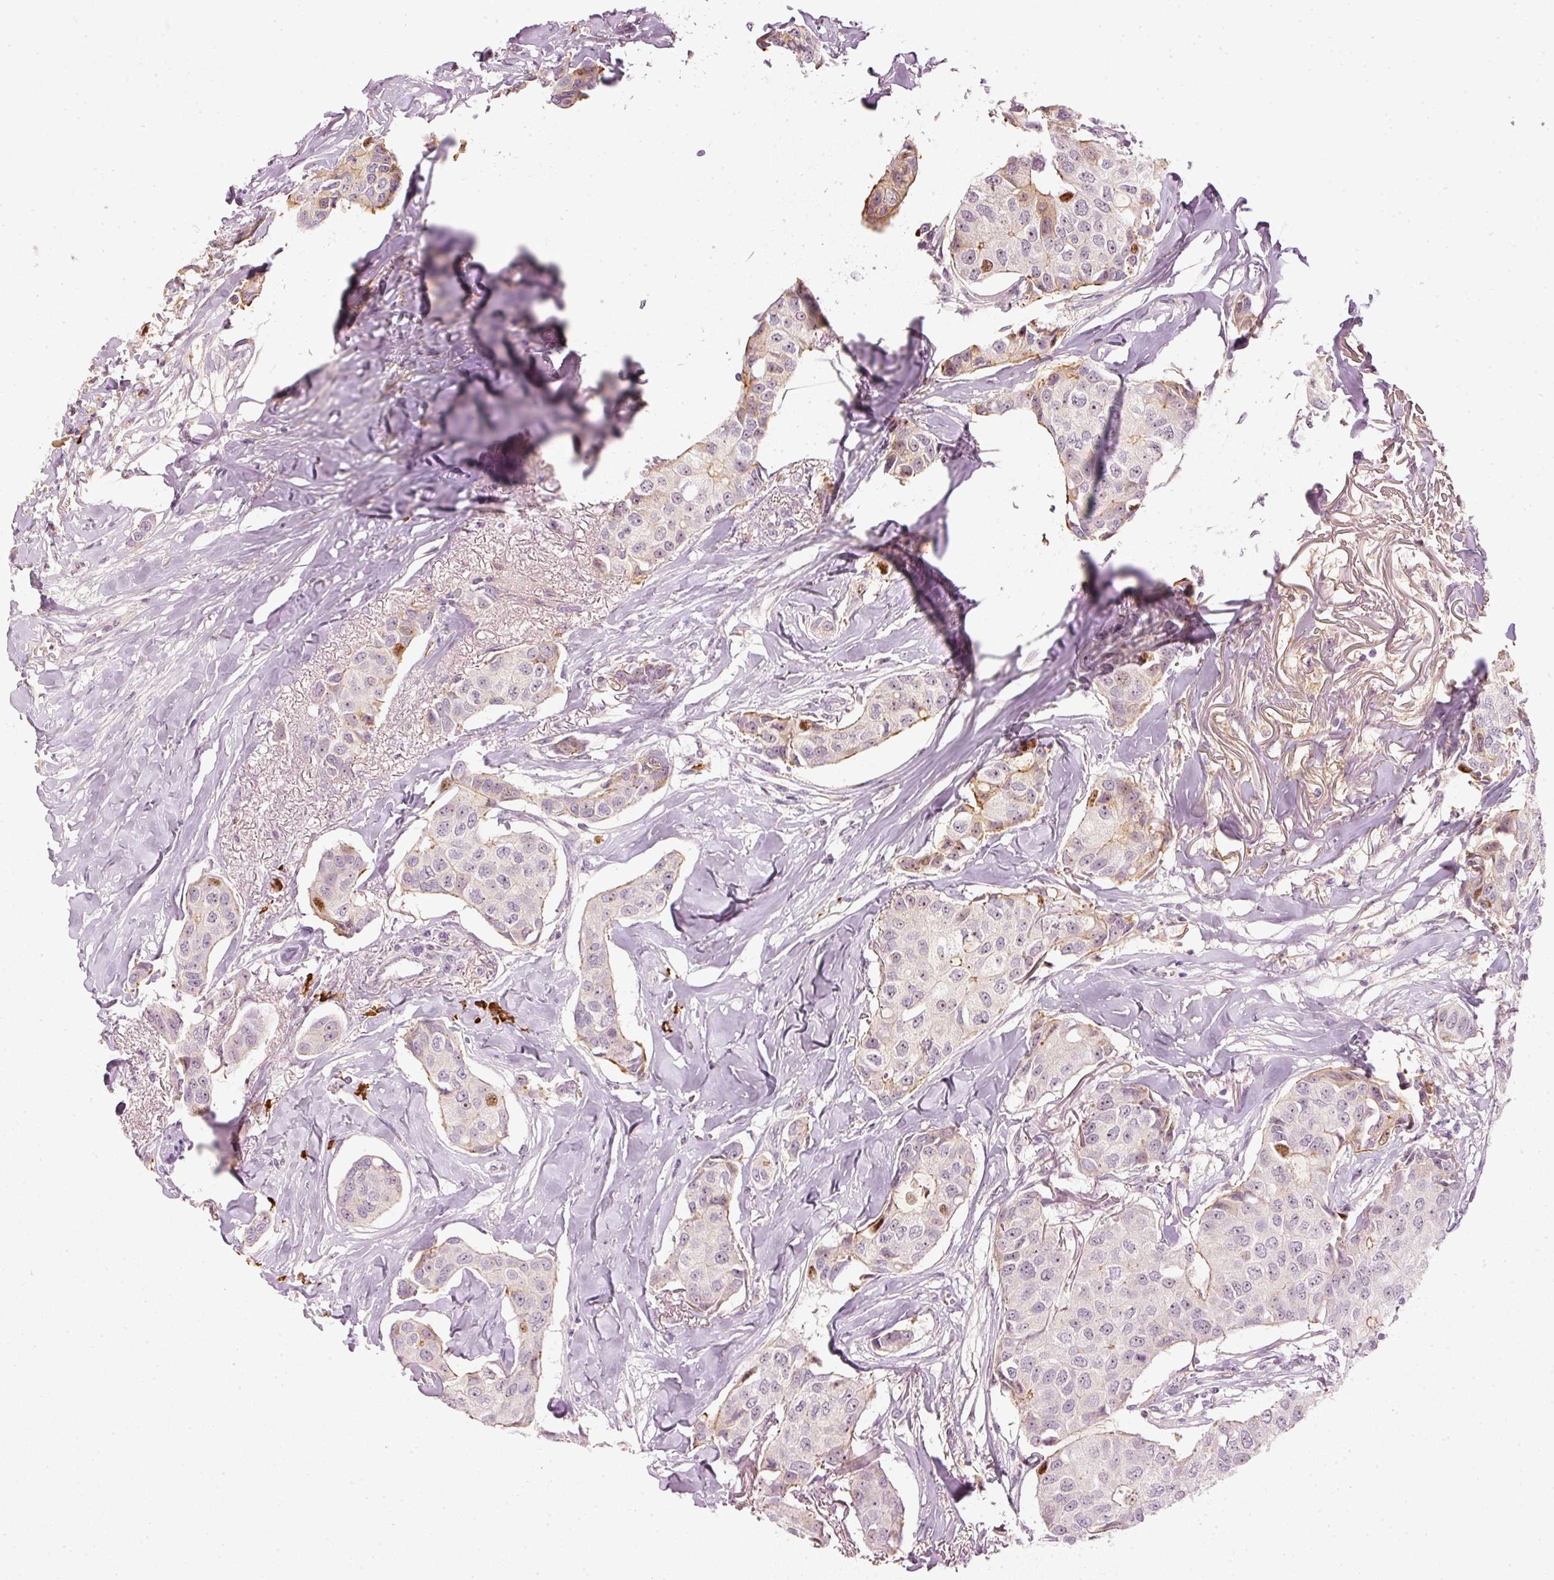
{"staining": {"intensity": "moderate", "quantity": "<25%", "location": "nuclear"}, "tissue": "breast cancer", "cell_type": "Tumor cells", "image_type": "cancer", "snomed": [{"axis": "morphology", "description": "Duct carcinoma"}, {"axis": "topography", "description": "Breast"}], "caption": "The micrograph shows a brown stain indicating the presence of a protein in the nuclear of tumor cells in intraductal carcinoma (breast).", "gene": "VCAM1", "patient": {"sex": "female", "age": 80}}